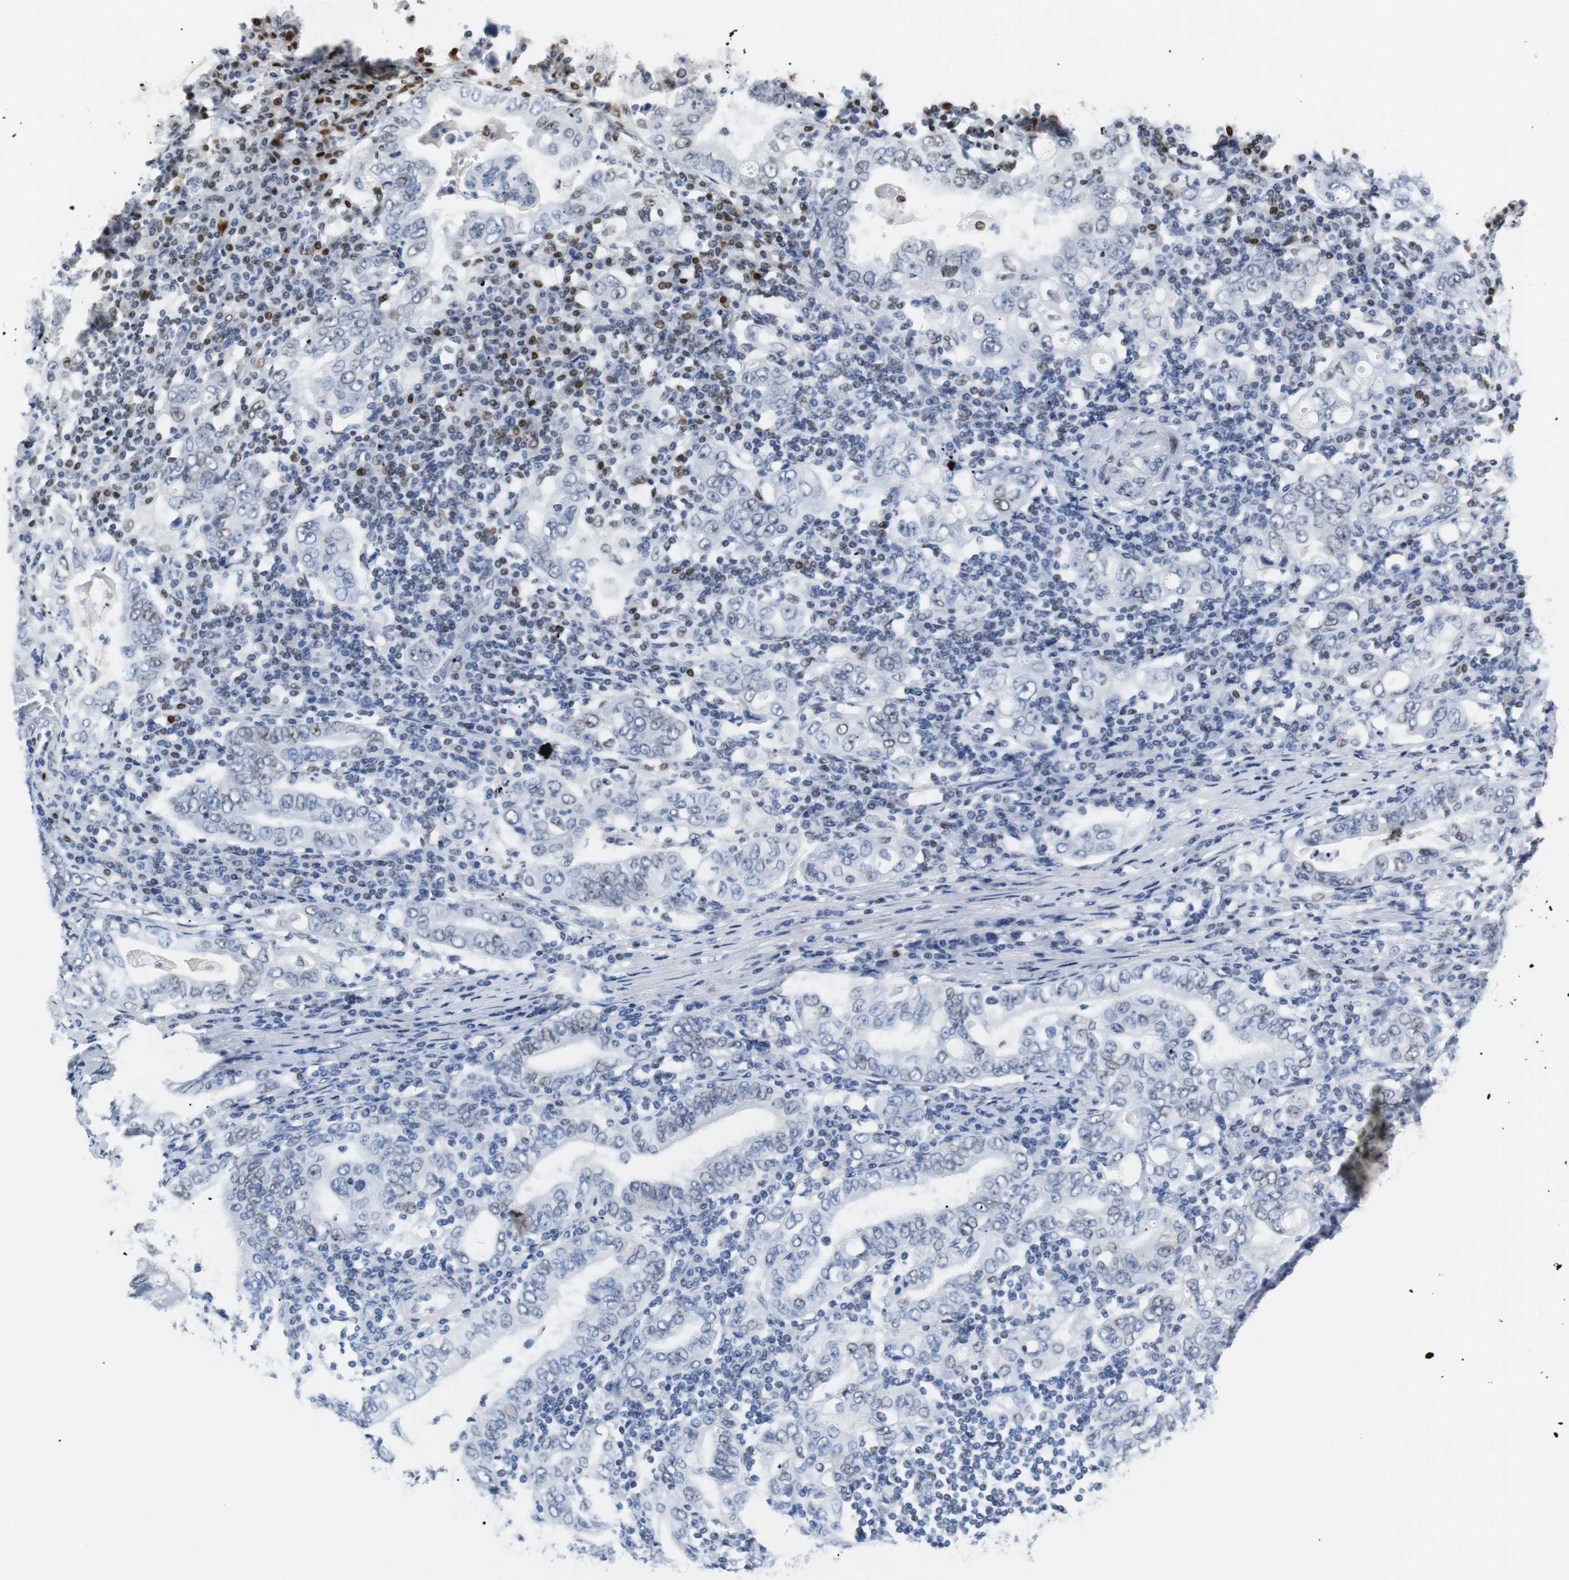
{"staining": {"intensity": "weak", "quantity": "25%-75%", "location": "nuclear"}, "tissue": "stomach cancer", "cell_type": "Tumor cells", "image_type": "cancer", "snomed": [{"axis": "morphology", "description": "Normal tissue, NOS"}, {"axis": "morphology", "description": "Adenocarcinoma, NOS"}, {"axis": "topography", "description": "Esophagus"}, {"axis": "topography", "description": "Stomach, upper"}, {"axis": "topography", "description": "Peripheral nerve tissue"}], "caption": "A brown stain shows weak nuclear positivity of a protein in human stomach adenocarcinoma tumor cells. Using DAB (brown) and hematoxylin (blue) stains, captured at high magnification using brightfield microscopy.", "gene": "JUN", "patient": {"sex": "male", "age": 62}}